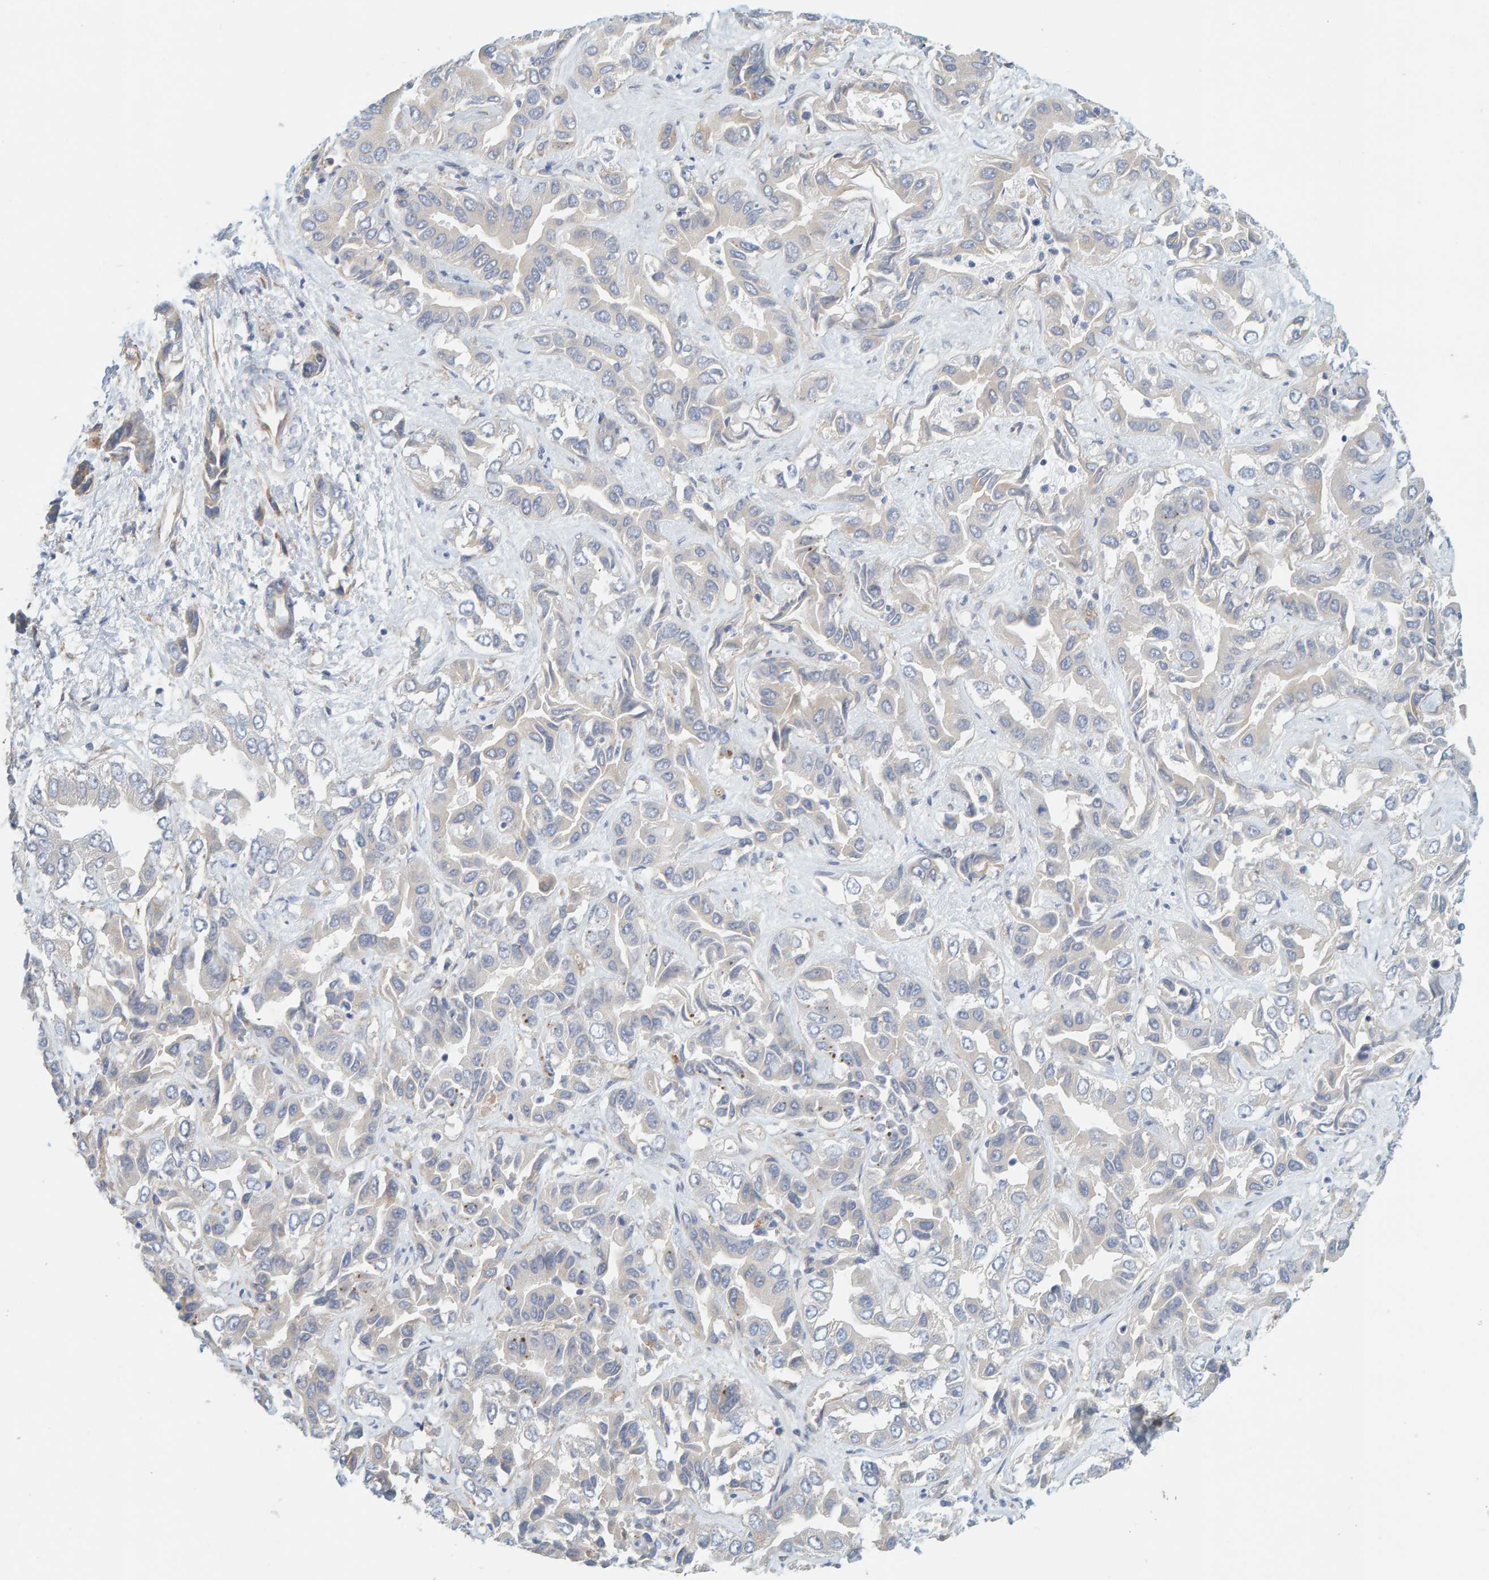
{"staining": {"intensity": "negative", "quantity": "none", "location": "none"}, "tissue": "liver cancer", "cell_type": "Tumor cells", "image_type": "cancer", "snomed": [{"axis": "morphology", "description": "Cholangiocarcinoma"}, {"axis": "topography", "description": "Liver"}], "caption": "The immunohistochemistry (IHC) histopathology image has no significant staining in tumor cells of liver cholangiocarcinoma tissue. (Stains: DAB immunohistochemistry with hematoxylin counter stain, Microscopy: brightfield microscopy at high magnification).", "gene": "PRKD2", "patient": {"sex": "female", "age": 52}}